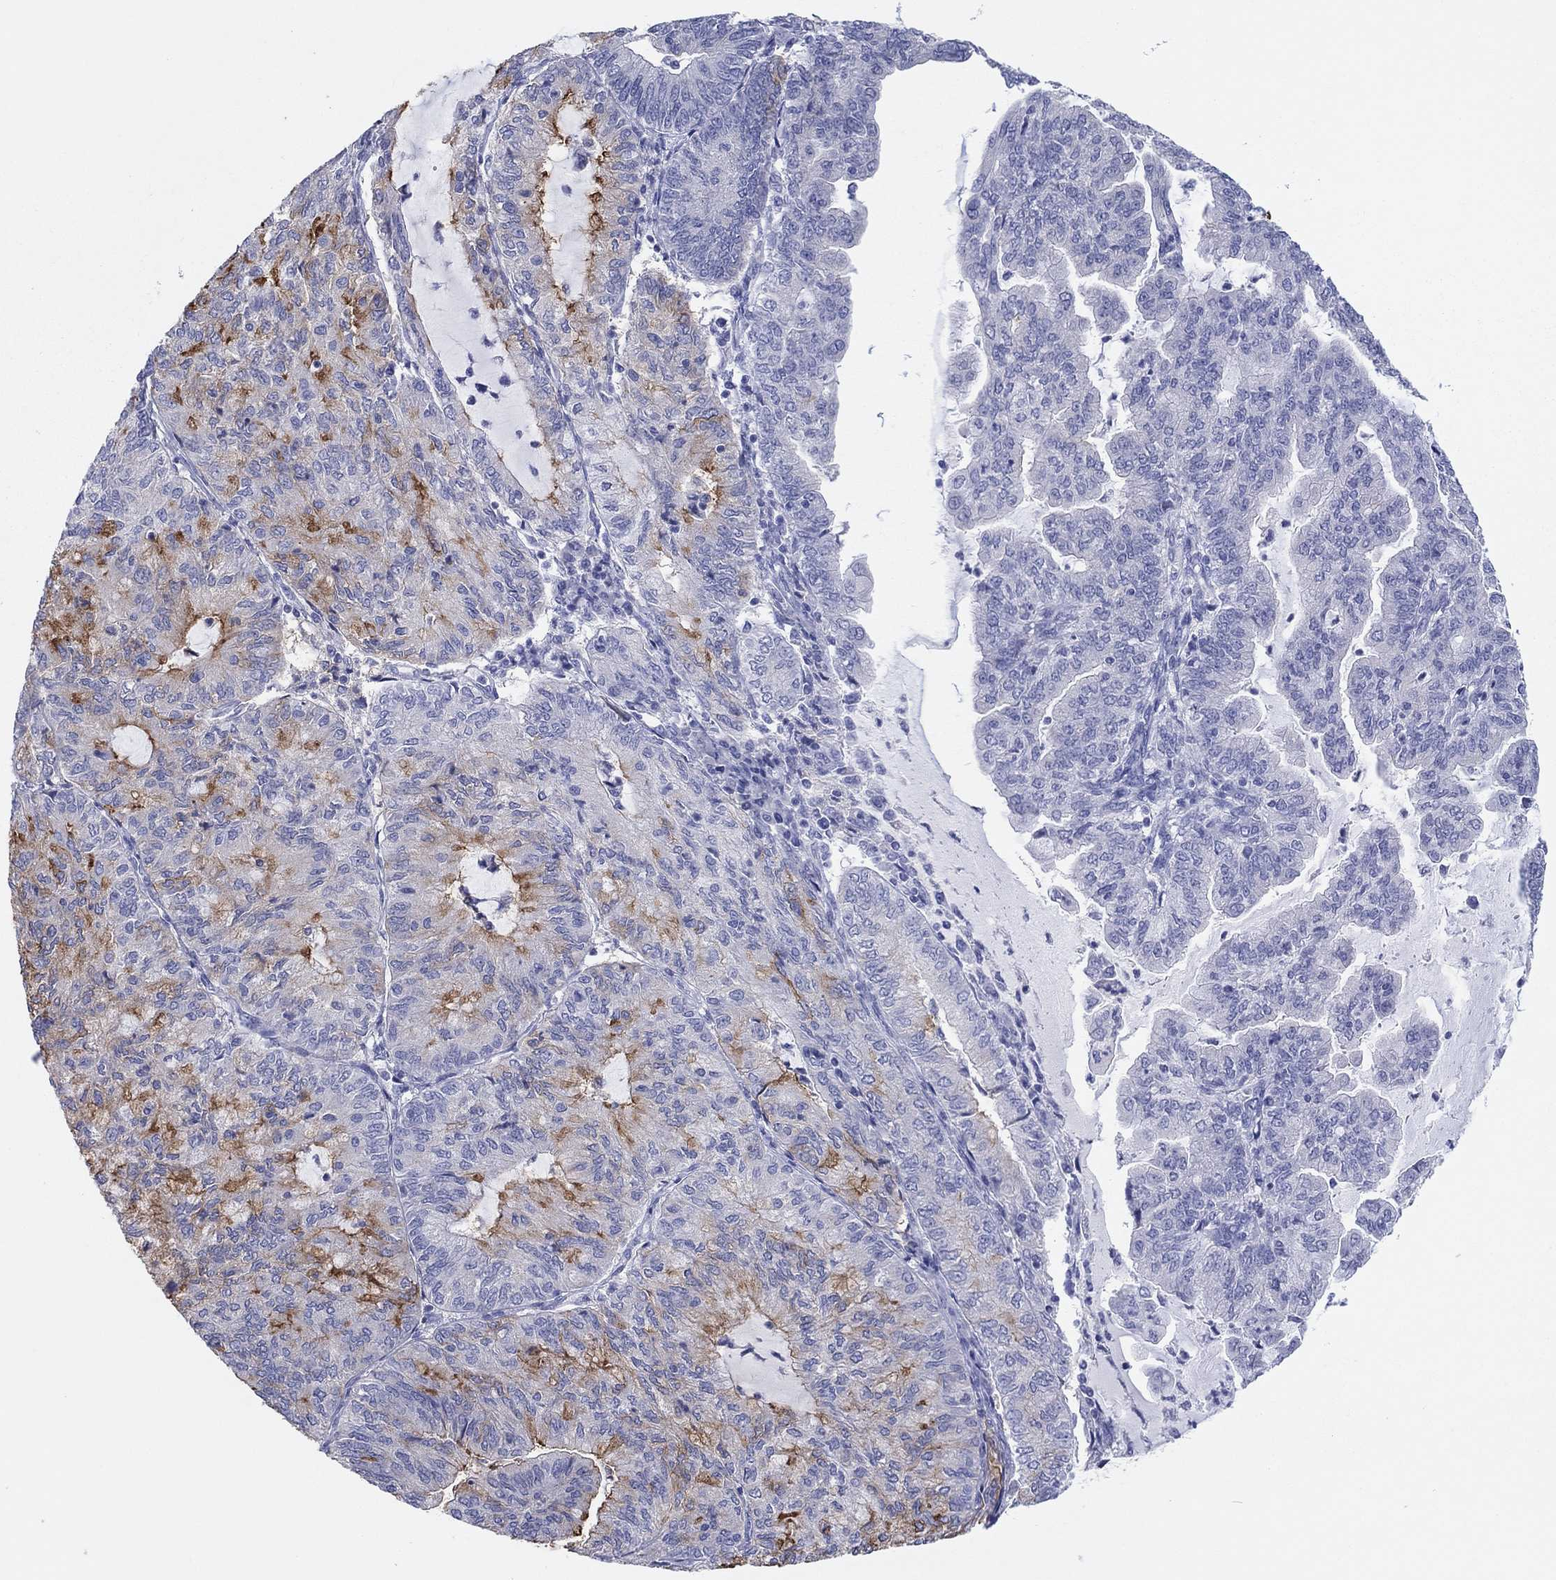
{"staining": {"intensity": "strong", "quantity": "<25%", "location": "cytoplasmic/membranous"}, "tissue": "endometrial cancer", "cell_type": "Tumor cells", "image_type": "cancer", "snomed": [{"axis": "morphology", "description": "Adenocarcinoma, NOS"}, {"axis": "topography", "description": "Endometrium"}], "caption": "The micrograph shows immunohistochemical staining of endometrial cancer. There is strong cytoplasmic/membranous positivity is appreciated in about <25% of tumor cells.", "gene": "ERICH3", "patient": {"sex": "female", "age": 82}}